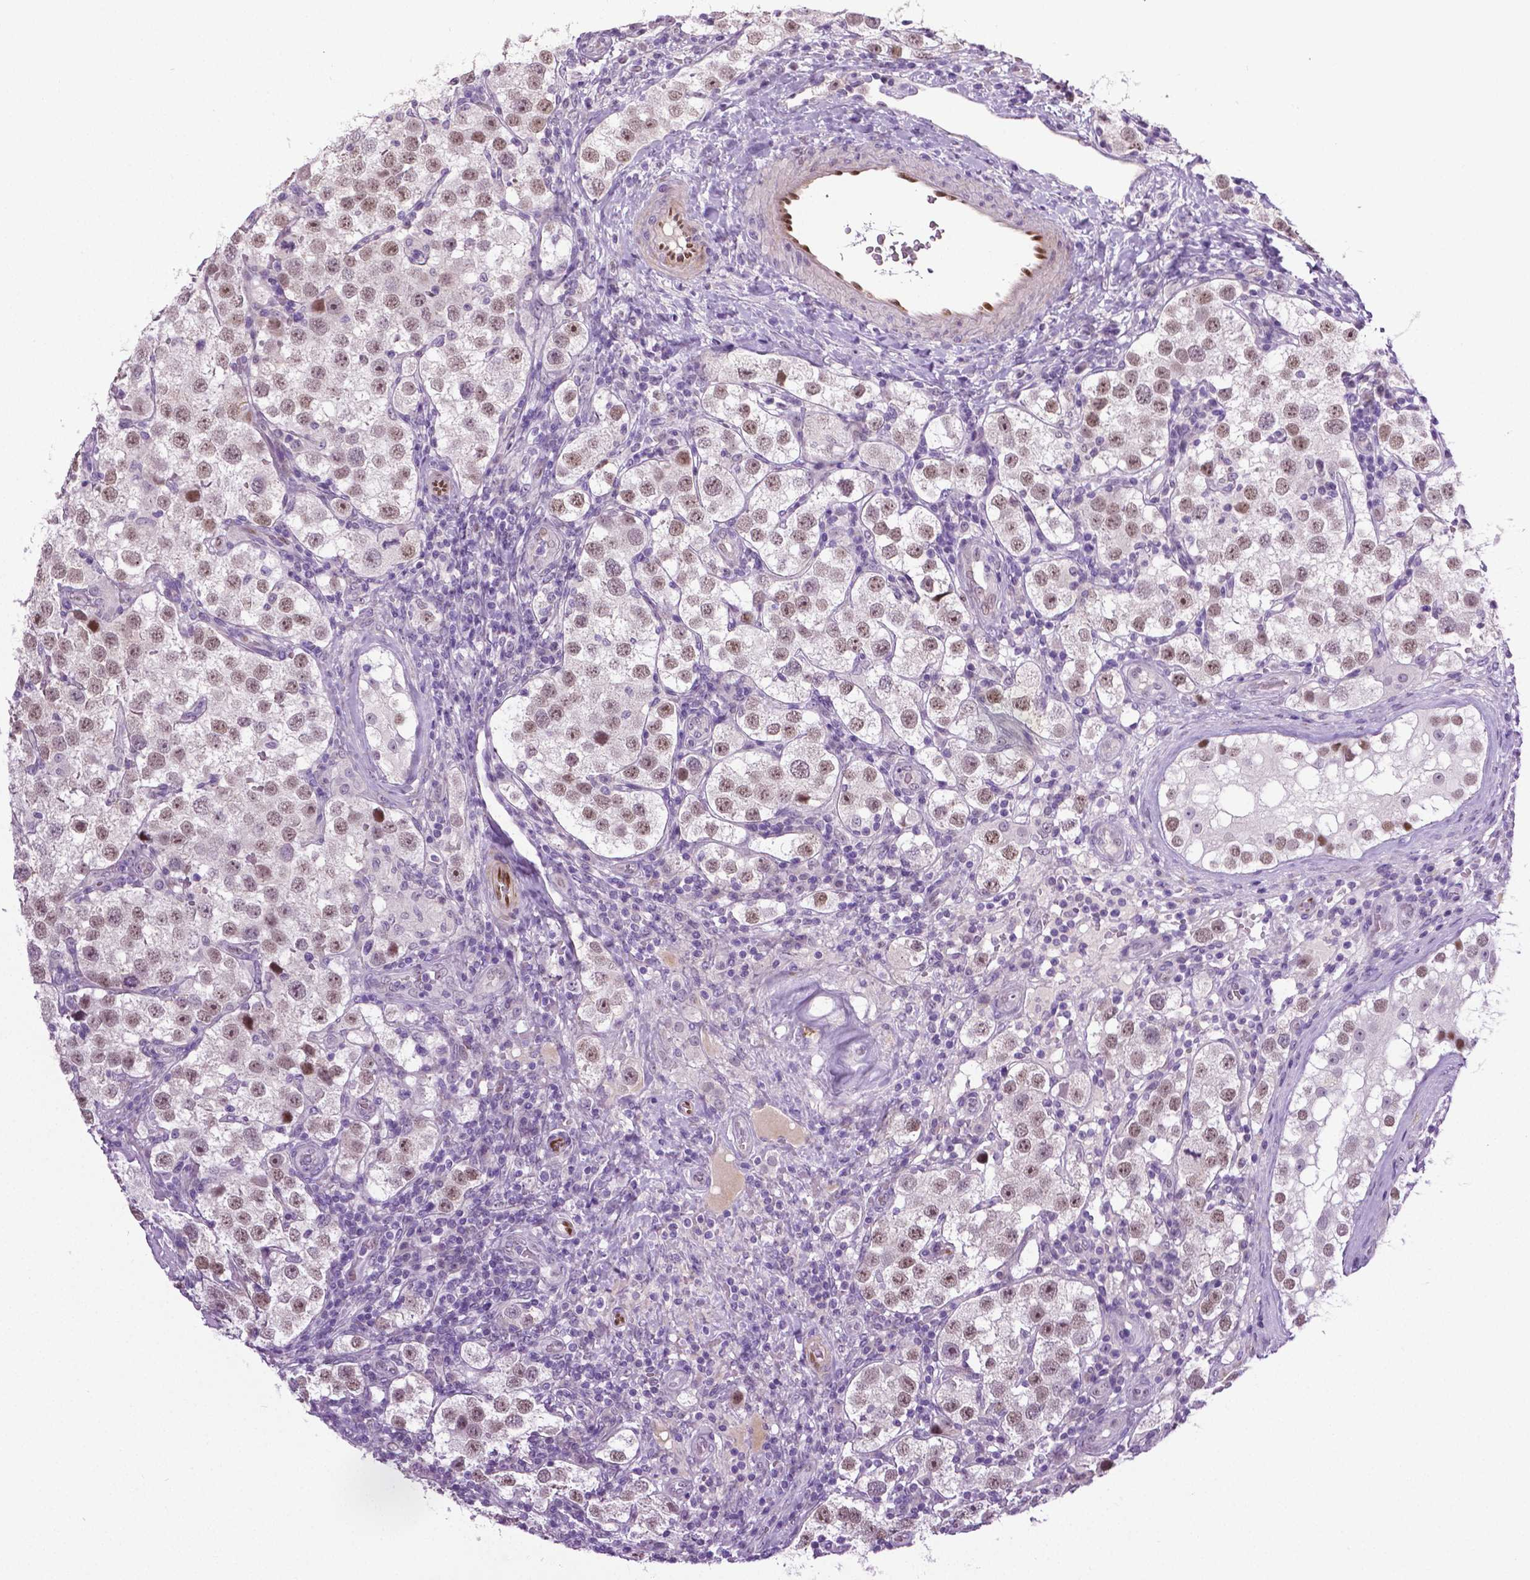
{"staining": {"intensity": "weak", "quantity": ">75%", "location": "nuclear"}, "tissue": "testis cancer", "cell_type": "Tumor cells", "image_type": "cancer", "snomed": [{"axis": "morphology", "description": "Seminoma, NOS"}, {"axis": "topography", "description": "Testis"}], "caption": "The micrograph reveals a brown stain indicating the presence of a protein in the nuclear of tumor cells in testis cancer (seminoma). (IHC, brightfield microscopy, high magnification).", "gene": "PTGER3", "patient": {"sex": "male", "age": 37}}